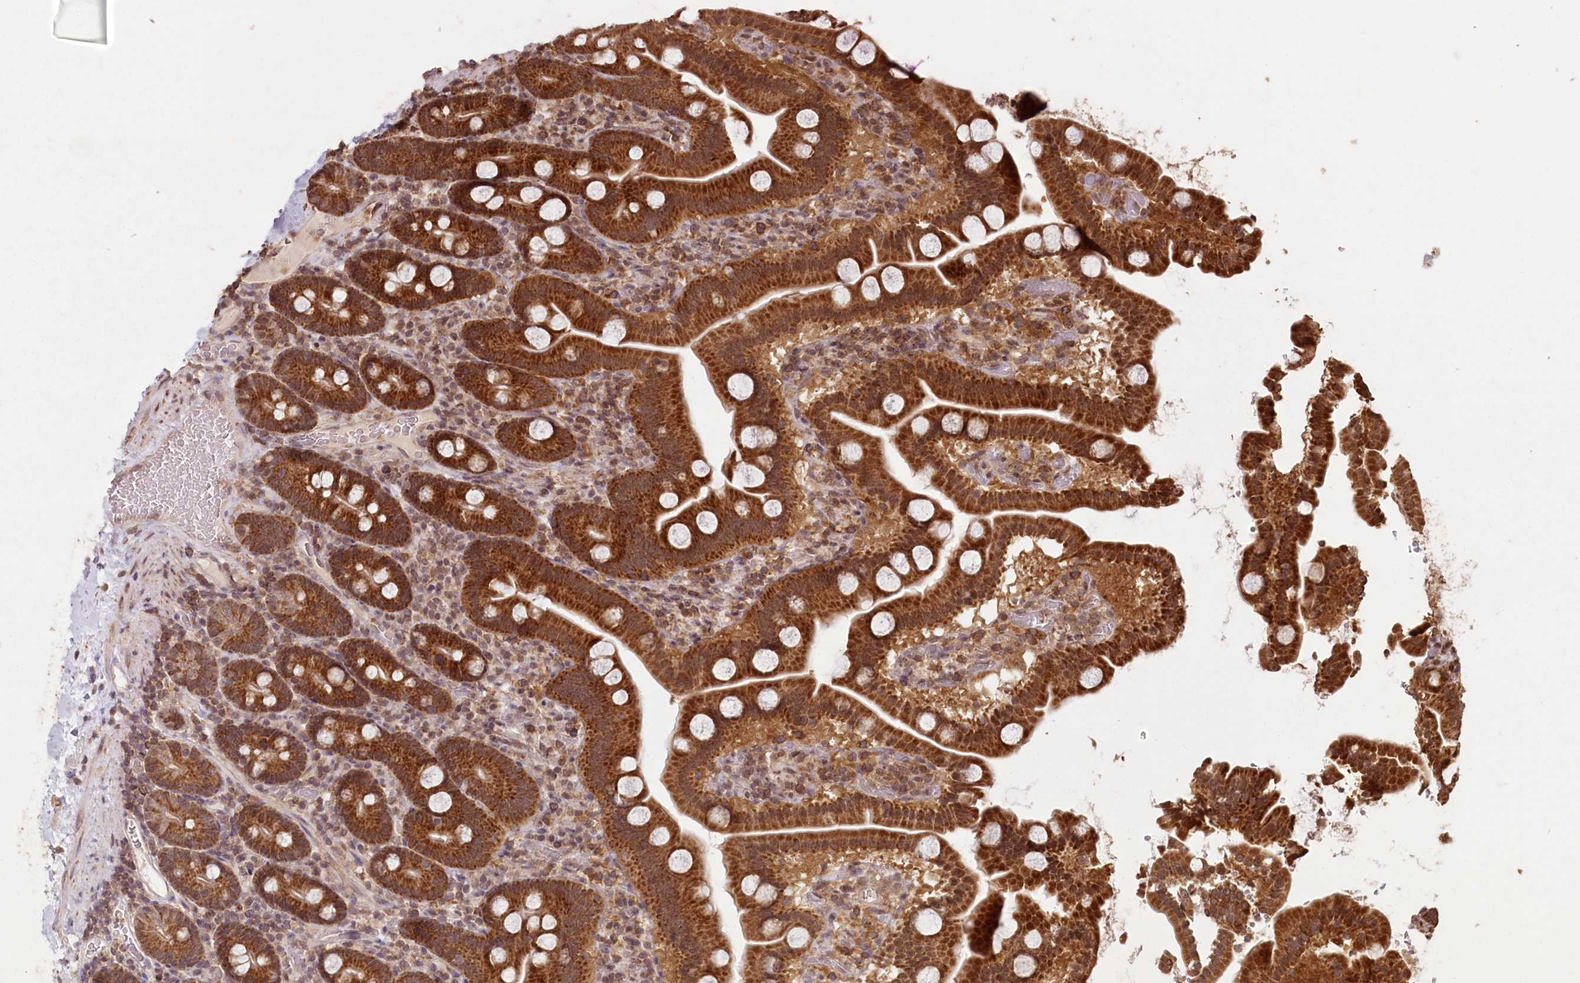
{"staining": {"intensity": "strong", "quantity": ">75%", "location": "cytoplasmic/membranous"}, "tissue": "duodenum", "cell_type": "Glandular cells", "image_type": "normal", "snomed": [{"axis": "morphology", "description": "Normal tissue, NOS"}, {"axis": "topography", "description": "Duodenum"}], "caption": "A histopathology image of human duodenum stained for a protein demonstrates strong cytoplasmic/membranous brown staining in glandular cells.", "gene": "MICU1", "patient": {"sex": "male", "age": 55}}